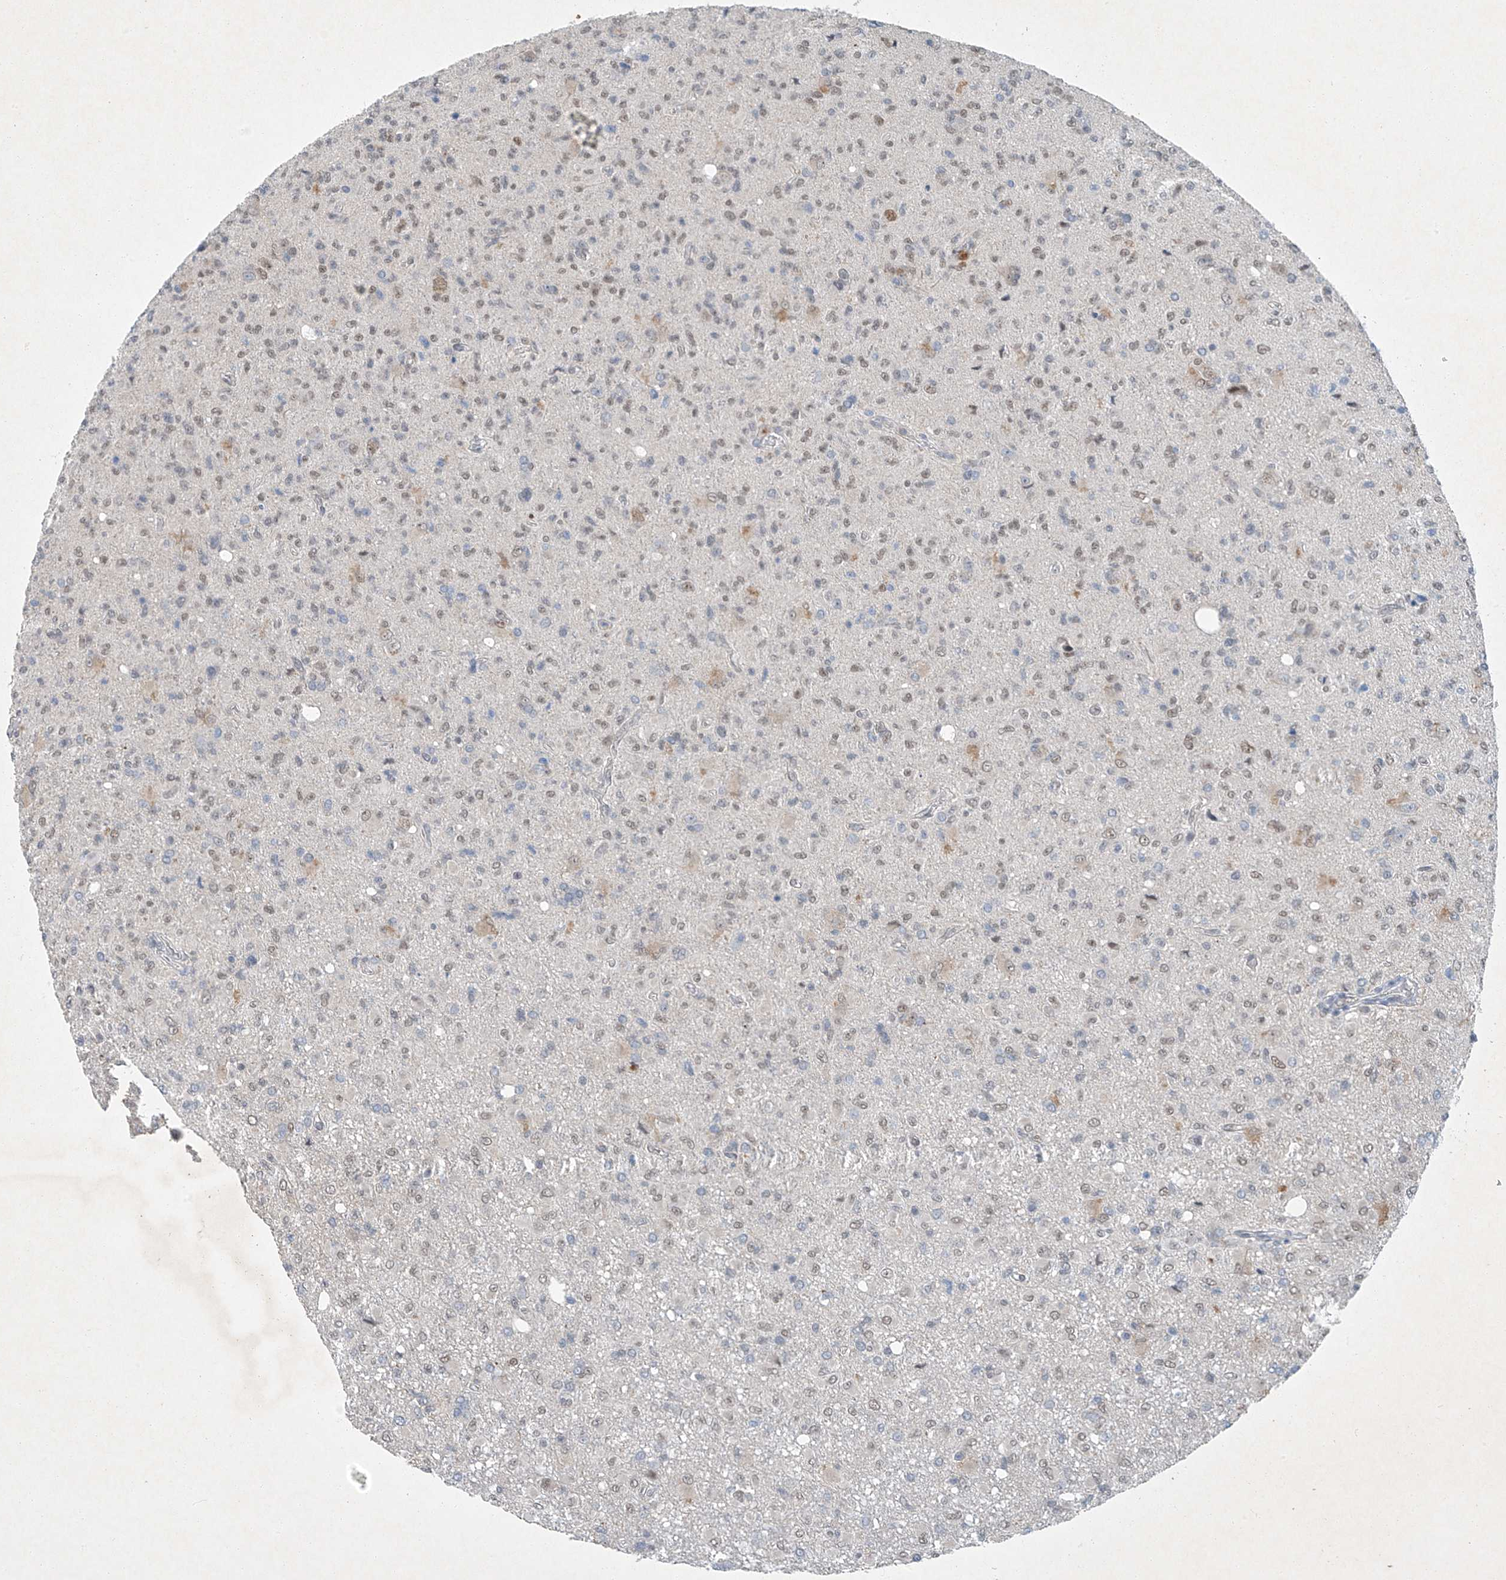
{"staining": {"intensity": "weak", "quantity": "25%-75%", "location": "nuclear"}, "tissue": "glioma", "cell_type": "Tumor cells", "image_type": "cancer", "snomed": [{"axis": "morphology", "description": "Glioma, malignant, High grade"}, {"axis": "topography", "description": "Brain"}], "caption": "This image reveals IHC staining of human malignant glioma (high-grade), with low weak nuclear positivity in about 25%-75% of tumor cells.", "gene": "TAF8", "patient": {"sex": "female", "age": 57}}